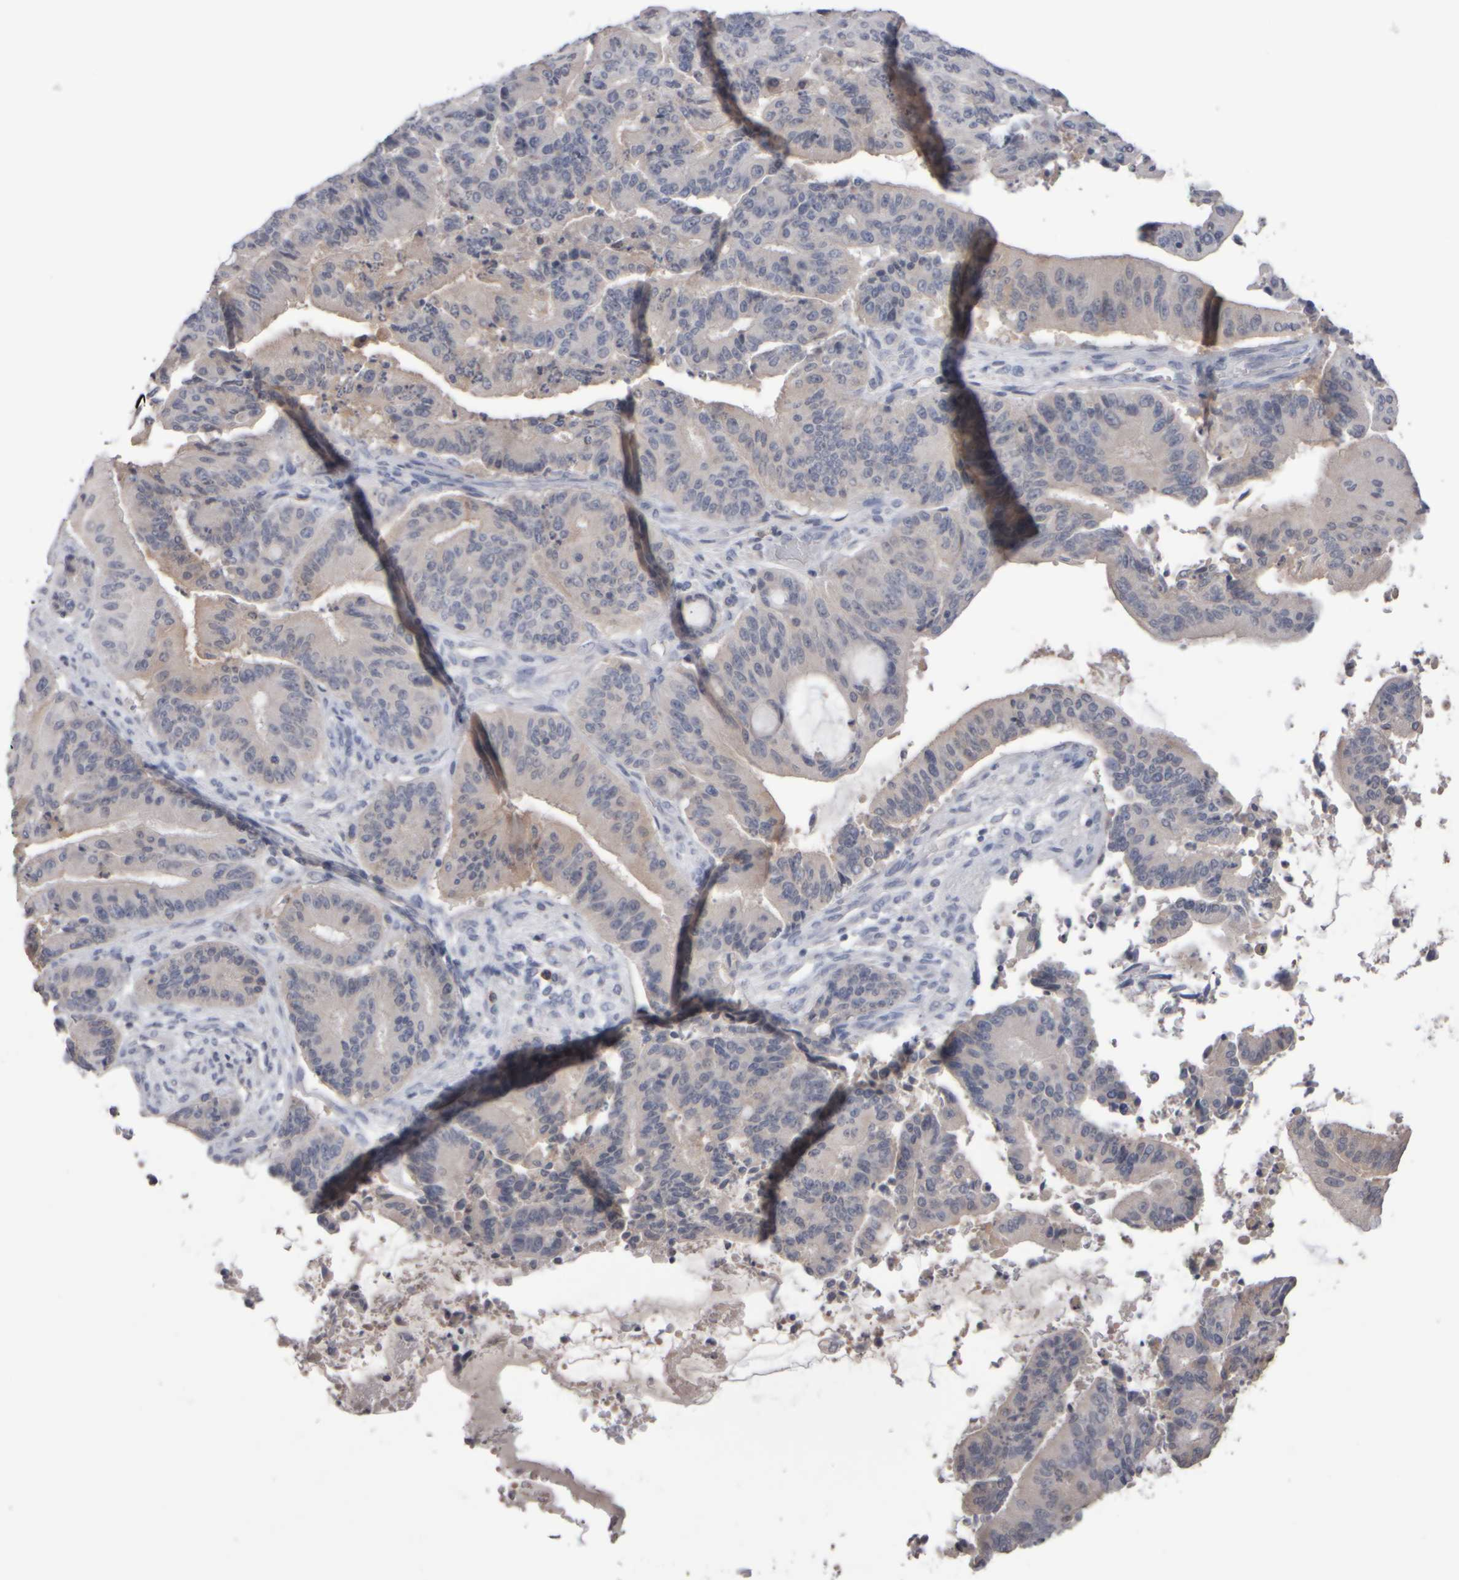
{"staining": {"intensity": "weak", "quantity": "<25%", "location": "cytoplasmic/membranous"}, "tissue": "liver cancer", "cell_type": "Tumor cells", "image_type": "cancer", "snomed": [{"axis": "morphology", "description": "Normal tissue, NOS"}, {"axis": "morphology", "description": "Cholangiocarcinoma"}, {"axis": "topography", "description": "Liver"}, {"axis": "topography", "description": "Peripheral nerve tissue"}], "caption": "IHC image of liver cancer (cholangiocarcinoma) stained for a protein (brown), which exhibits no positivity in tumor cells.", "gene": "EPHX2", "patient": {"sex": "female", "age": 73}}